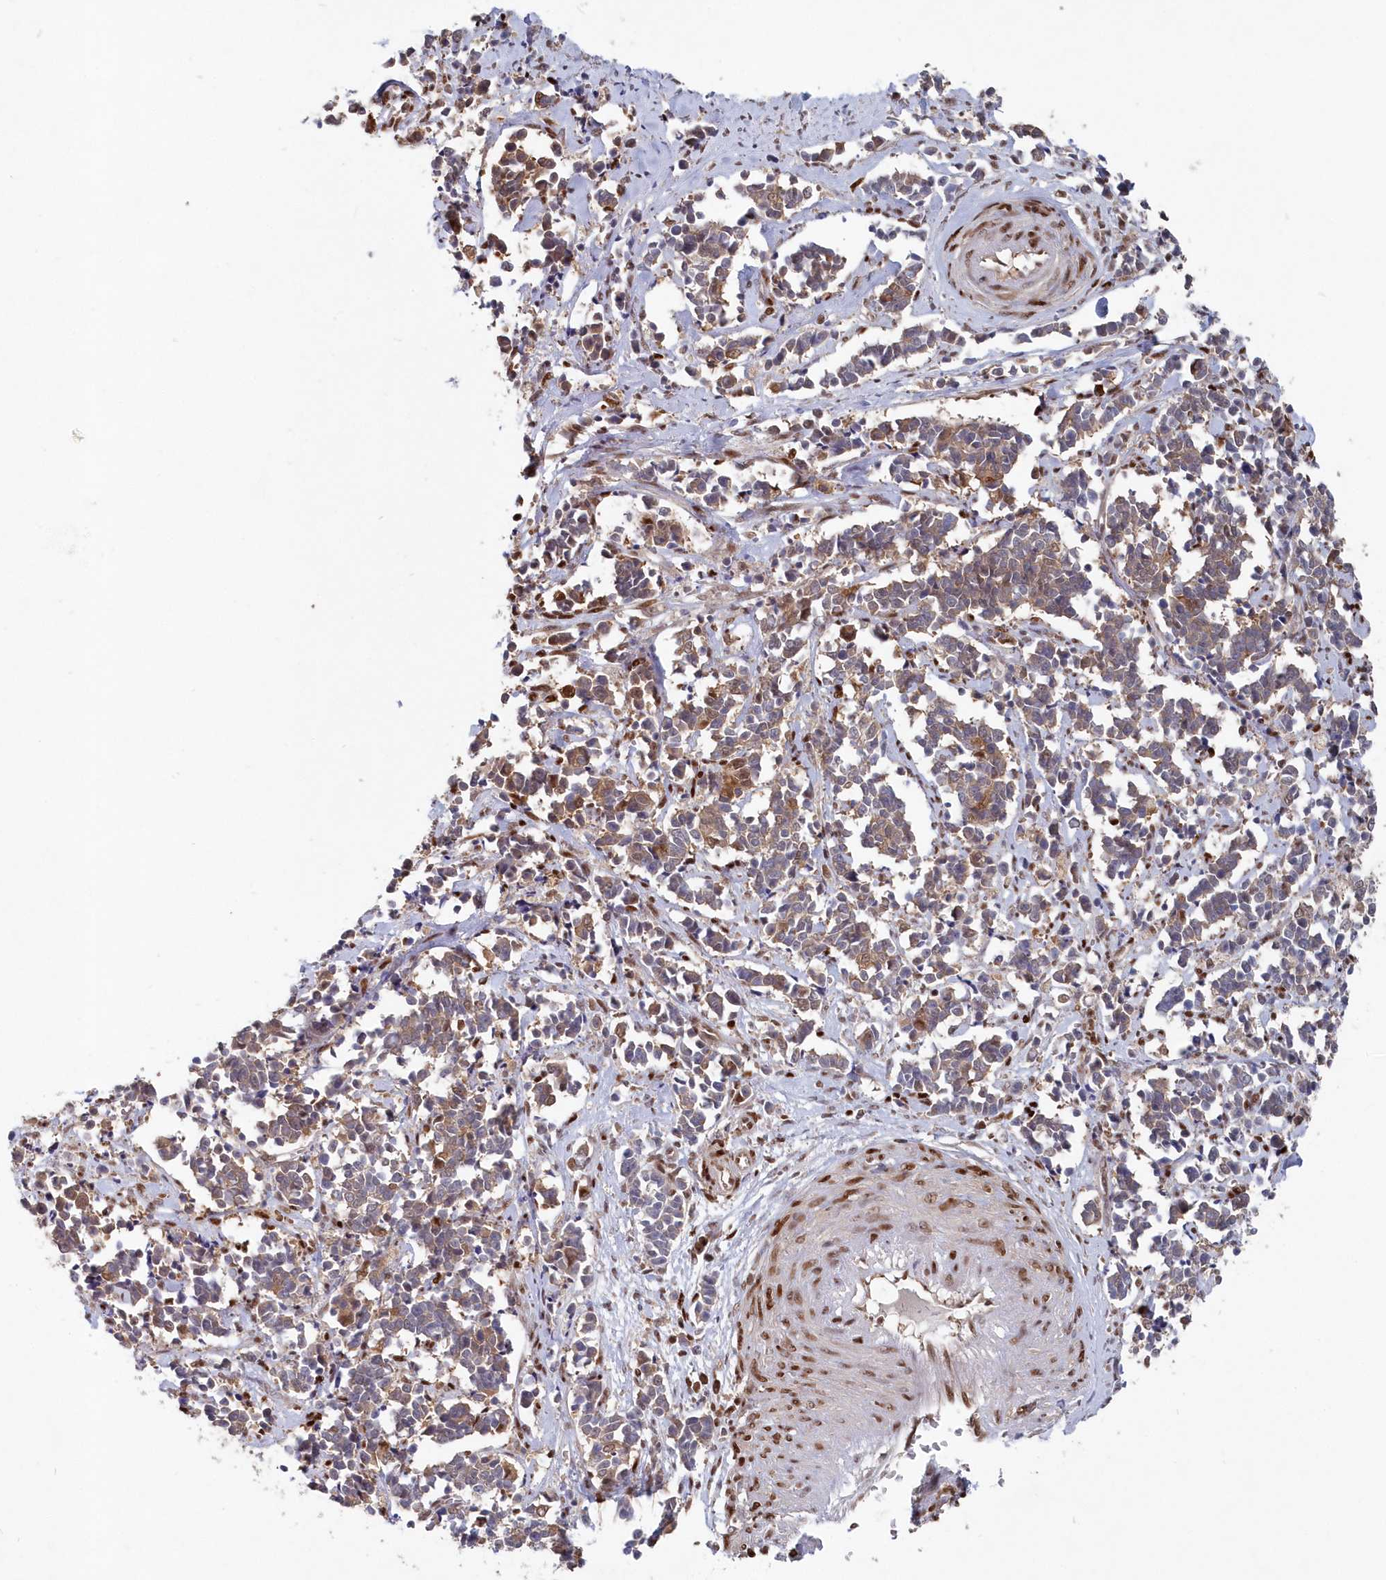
{"staining": {"intensity": "moderate", "quantity": "25%-75%", "location": "cytoplasmic/membranous"}, "tissue": "cervical cancer", "cell_type": "Tumor cells", "image_type": "cancer", "snomed": [{"axis": "morphology", "description": "Normal tissue, NOS"}, {"axis": "morphology", "description": "Squamous cell carcinoma, NOS"}, {"axis": "topography", "description": "Cervix"}], "caption": "DAB immunohistochemical staining of human squamous cell carcinoma (cervical) reveals moderate cytoplasmic/membranous protein positivity in about 25%-75% of tumor cells. (IHC, brightfield microscopy, high magnification).", "gene": "ABHD14B", "patient": {"sex": "female", "age": 35}}